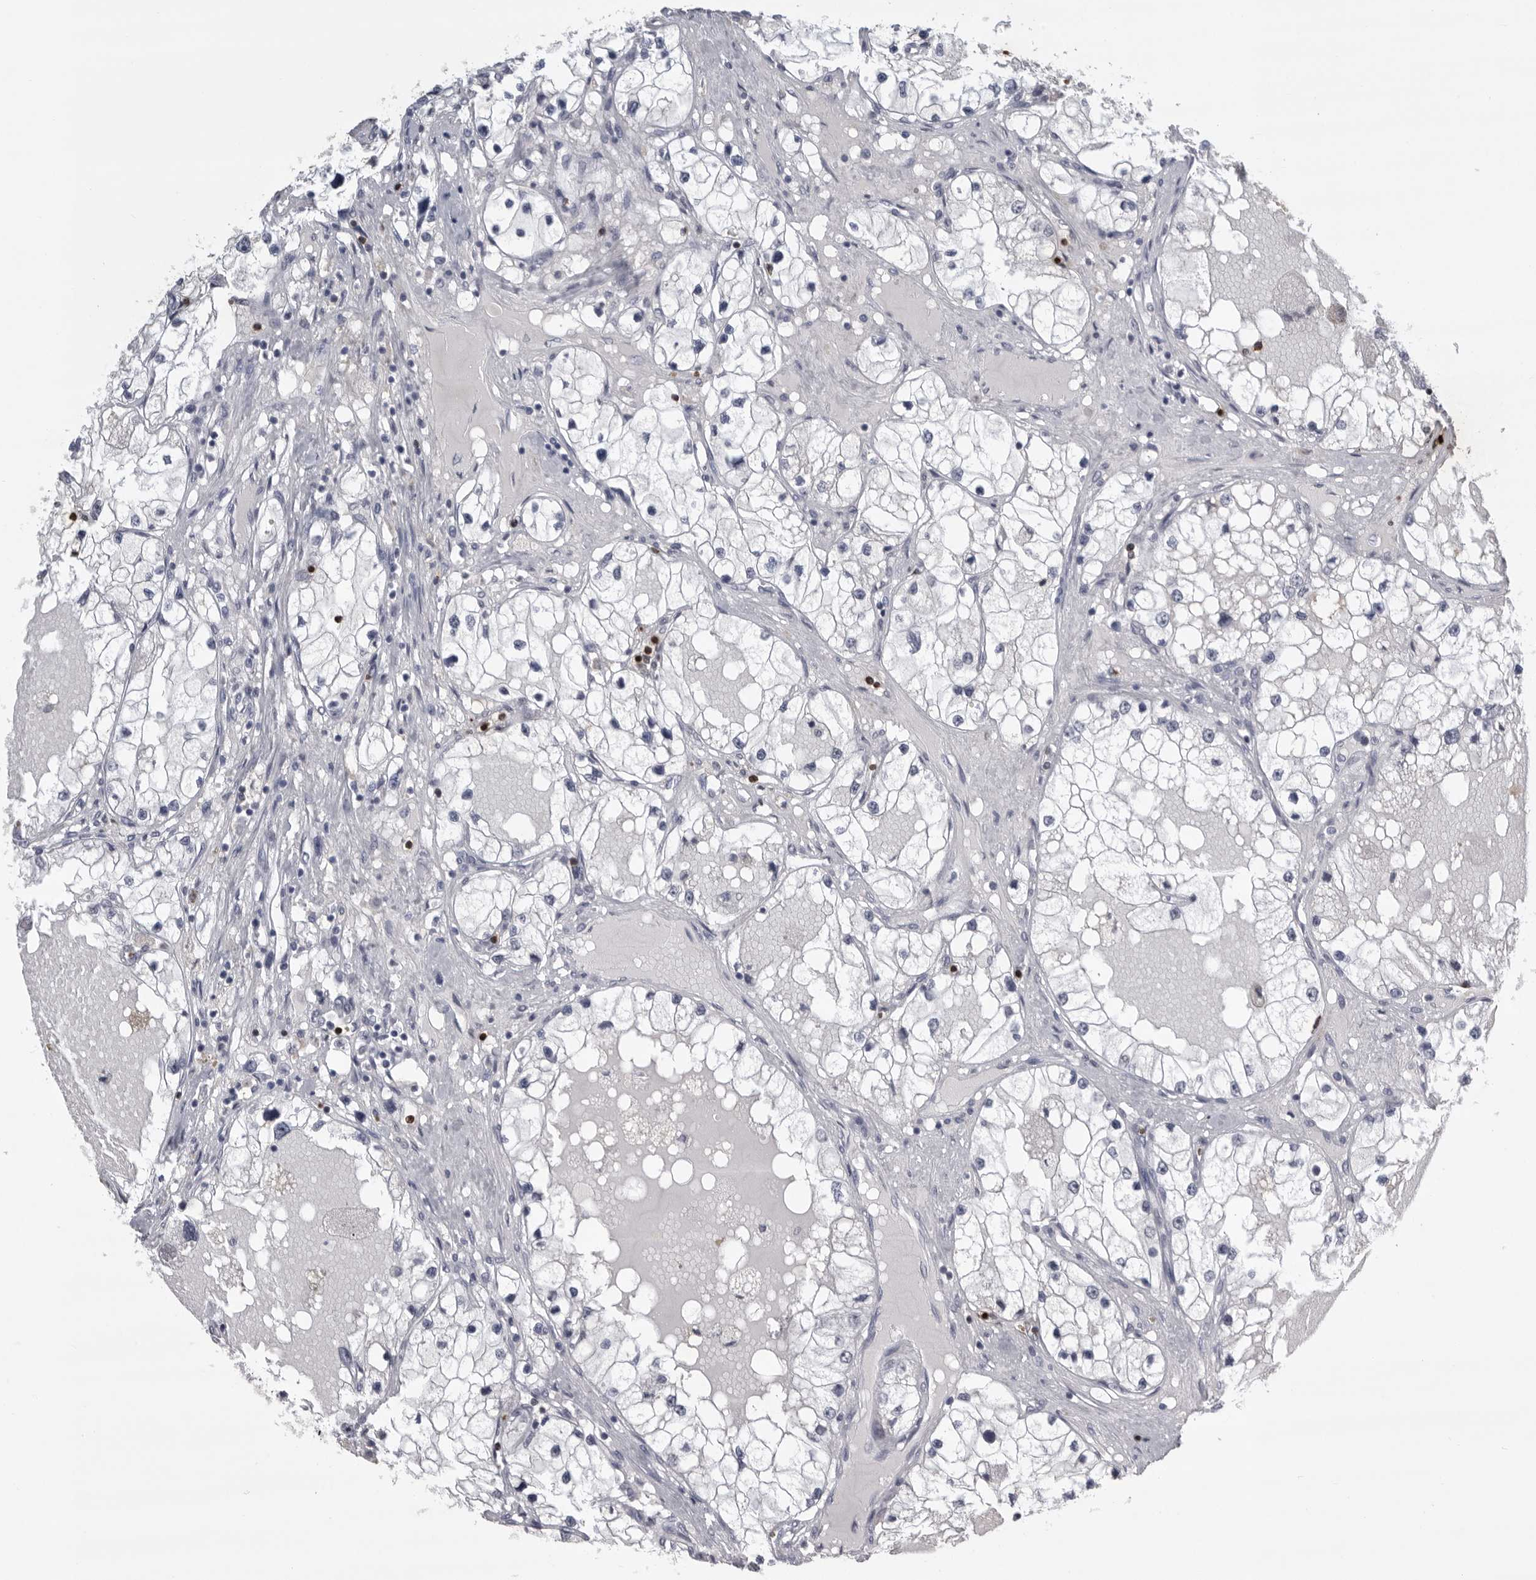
{"staining": {"intensity": "negative", "quantity": "none", "location": "none"}, "tissue": "renal cancer", "cell_type": "Tumor cells", "image_type": "cancer", "snomed": [{"axis": "morphology", "description": "Adenocarcinoma, NOS"}, {"axis": "topography", "description": "Kidney"}], "caption": "An image of human adenocarcinoma (renal) is negative for staining in tumor cells.", "gene": "GNLY", "patient": {"sex": "male", "age": 68}}